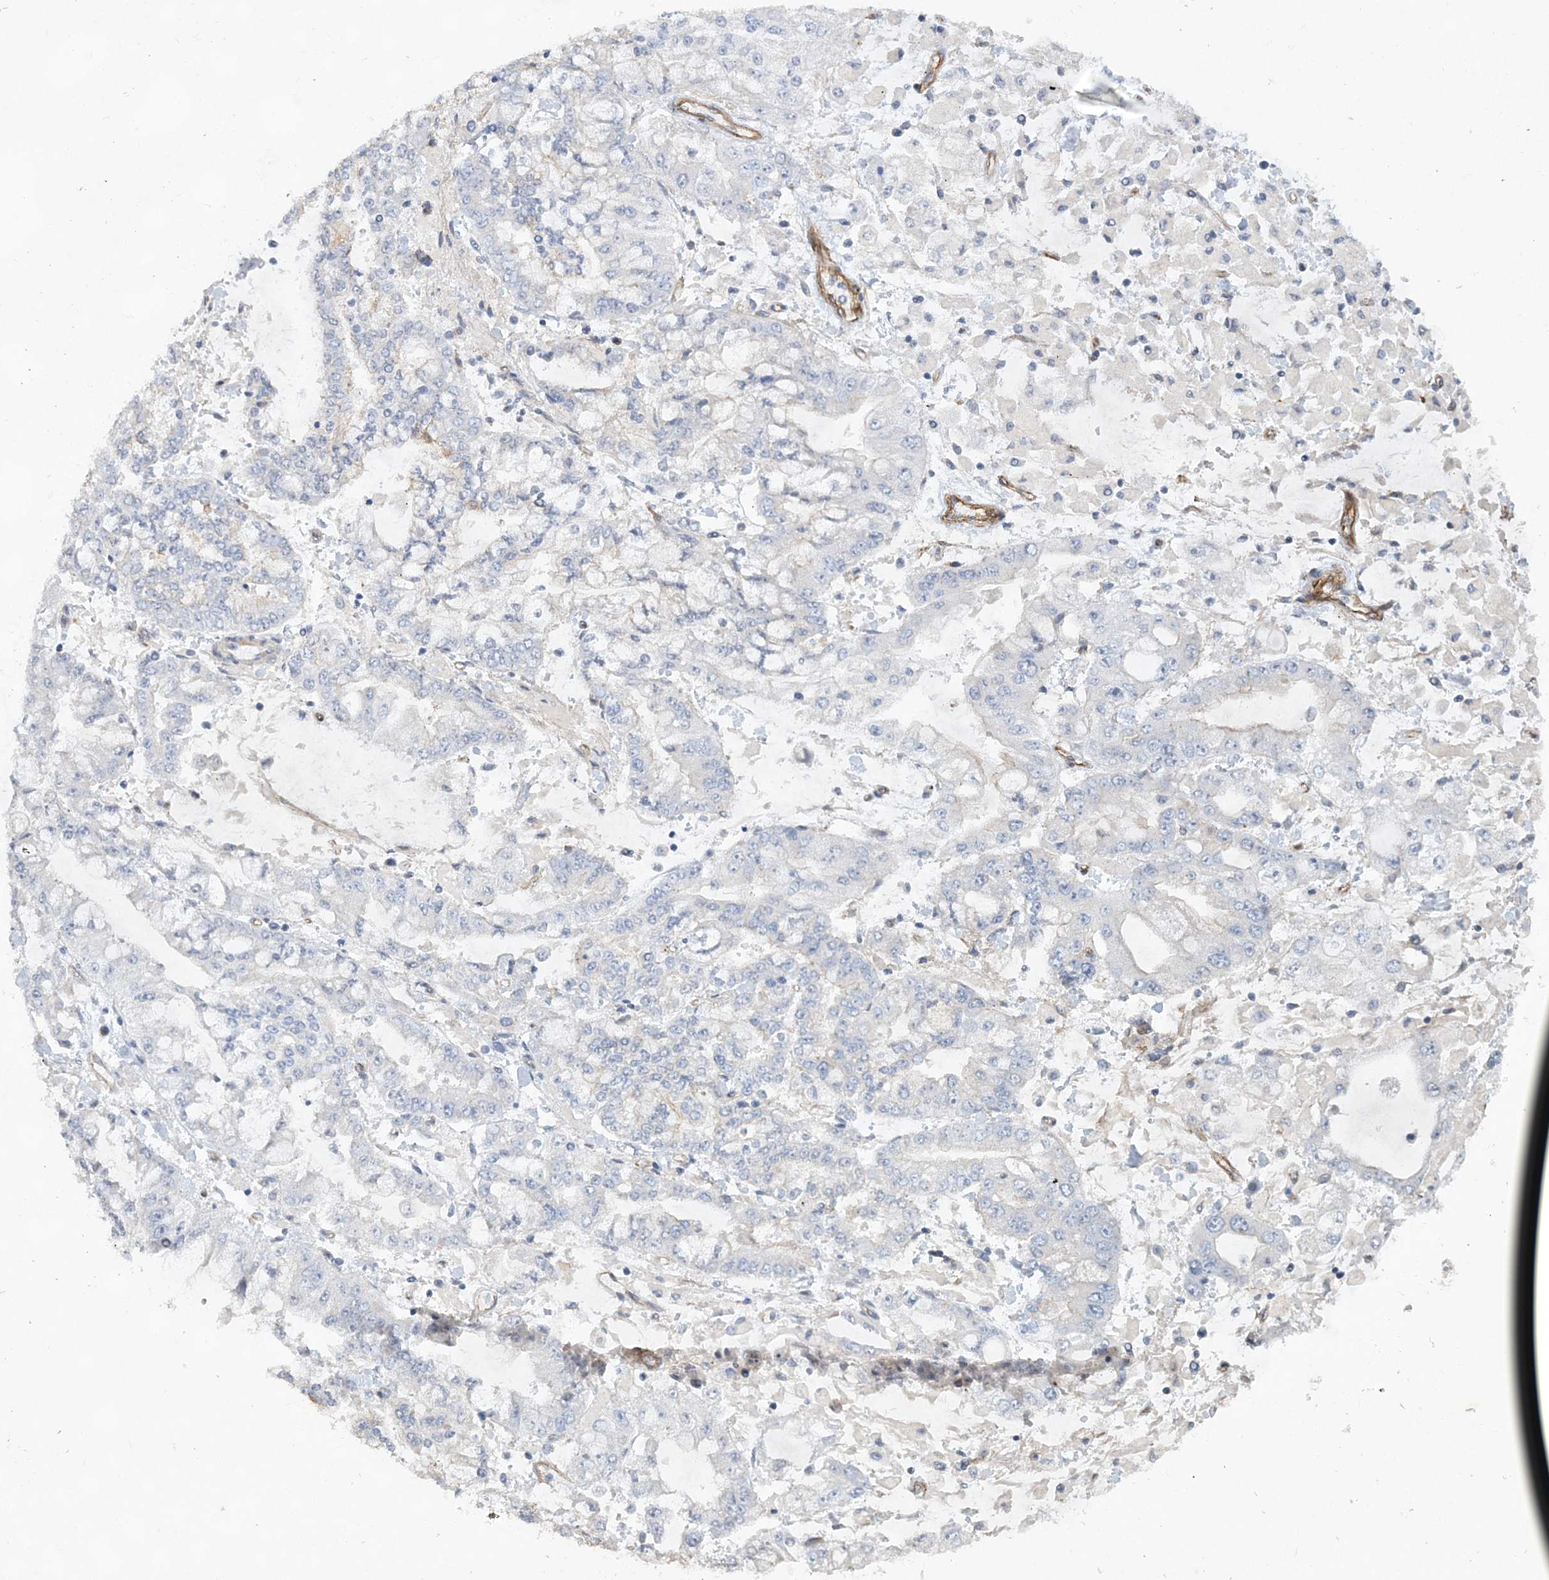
{"staining": {"intensity": "negative", "quantity": "none", "location": "none"}, "tissue": "stomach cancer", "cell_type": "Tumor cells", "image_type": "cancer", "snomed": [{"axis": "morphology", "description": "Normal tissue, NOS"}, {"axis": "morphology", "description": "Adenocarcinoma, NOS"}, {"axis": "topography", "description": "Stomach, upper"}, {"axis": "topography", "description": "Stomach"}], "caption": "The immunohistochemistry (IHC) micrograph has no significant expression in tumor cells of stomach cancer (adenocarcinoma) tissue.", "gene": "RAI14", "patient": {"sex": "male", "age": 76}}